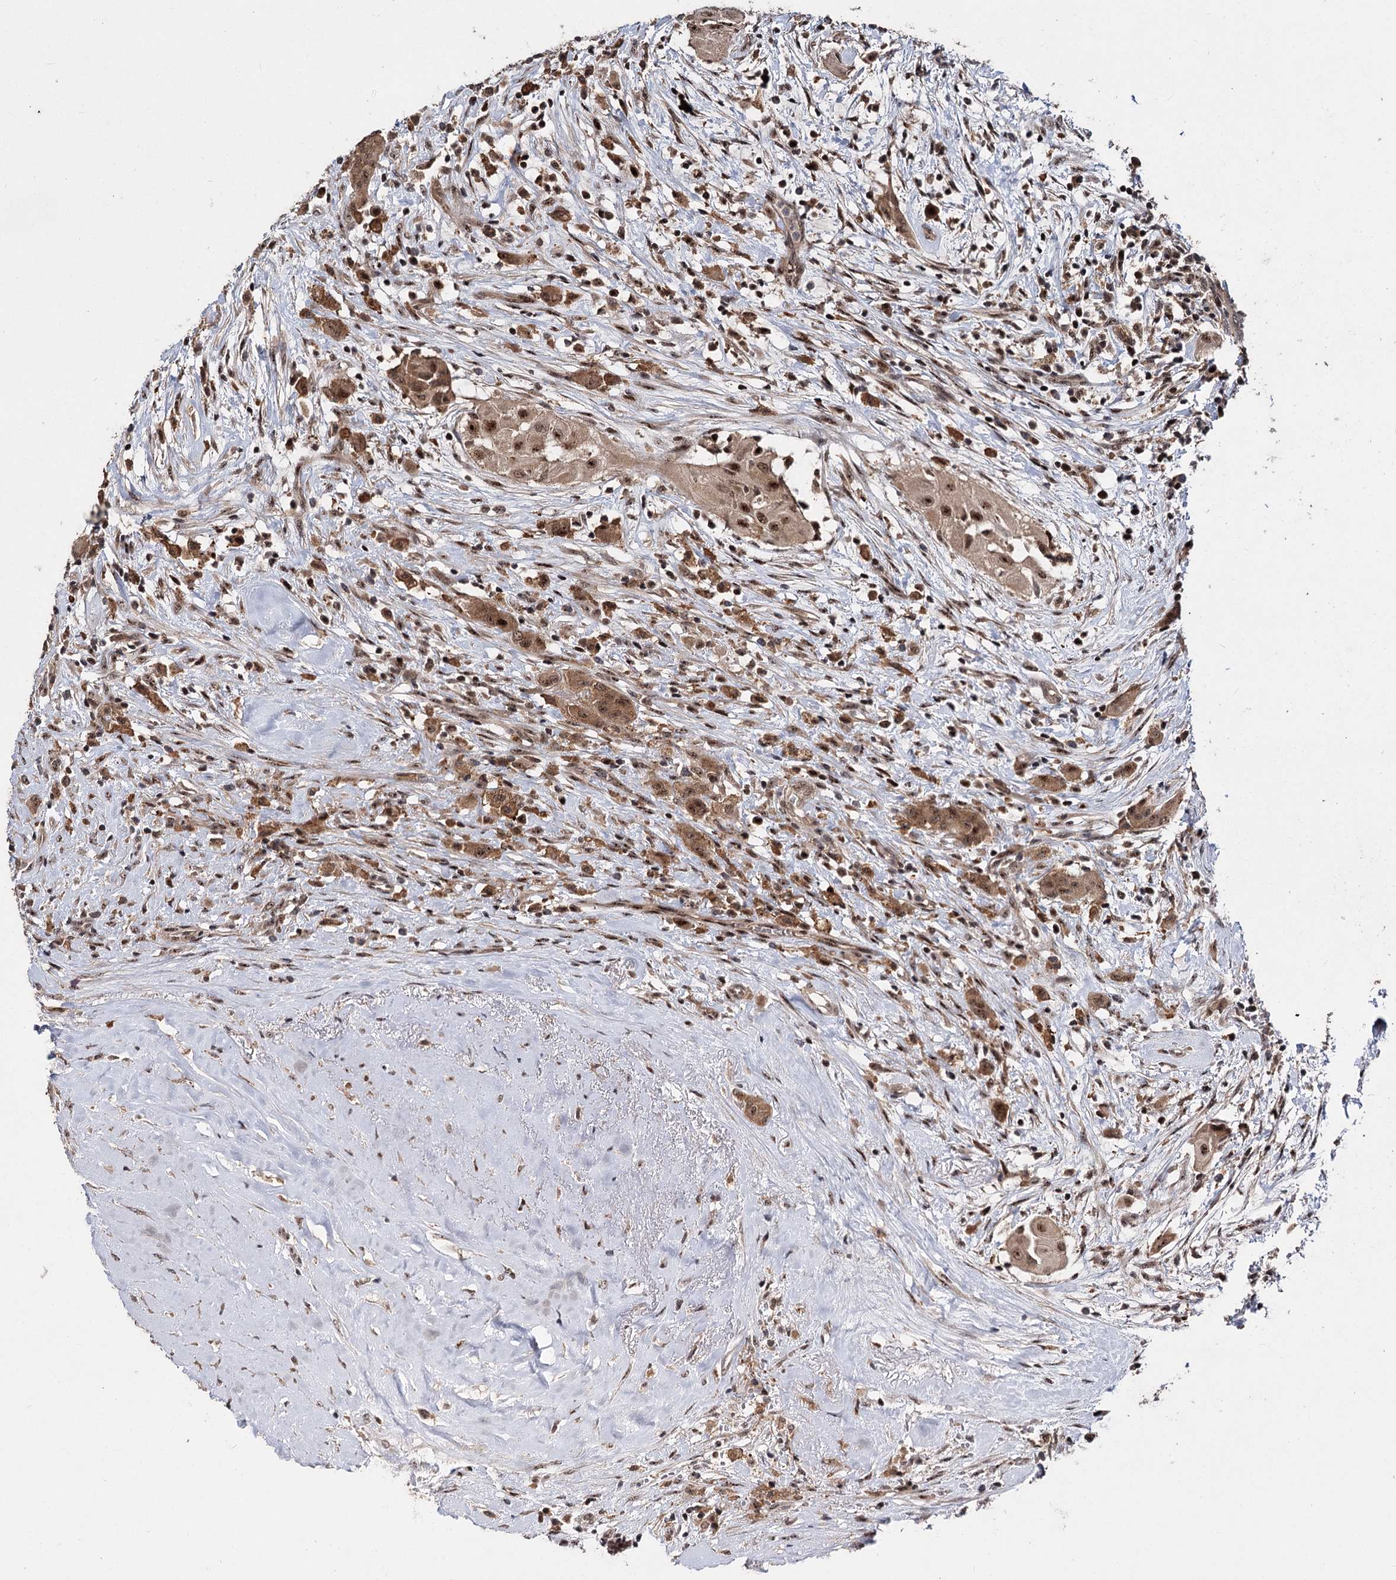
{"staining": {"intensity": "moderate", "quantity": ">75%", "location": "cytoplasmic/membranous,nuclear"}, "tissue": "thyroid cancer", "cell_type": "Tumor cells", "image_type": "cancer", "snomed": [{"axis": "morphology", "description": "Papillary adenocarcinoma, NOS"}, {"axis": "topography", "description": "Thyroid gland"}], "caption": "Protein analysis of papillary adenocarcinoma (thyroid) tissue shows moderate cytoplasmic/membranous and nuclear staining in about >75% of tumor cells.", "gene": "MKNK2", "patient": {"sex": "female", "age": 59}}